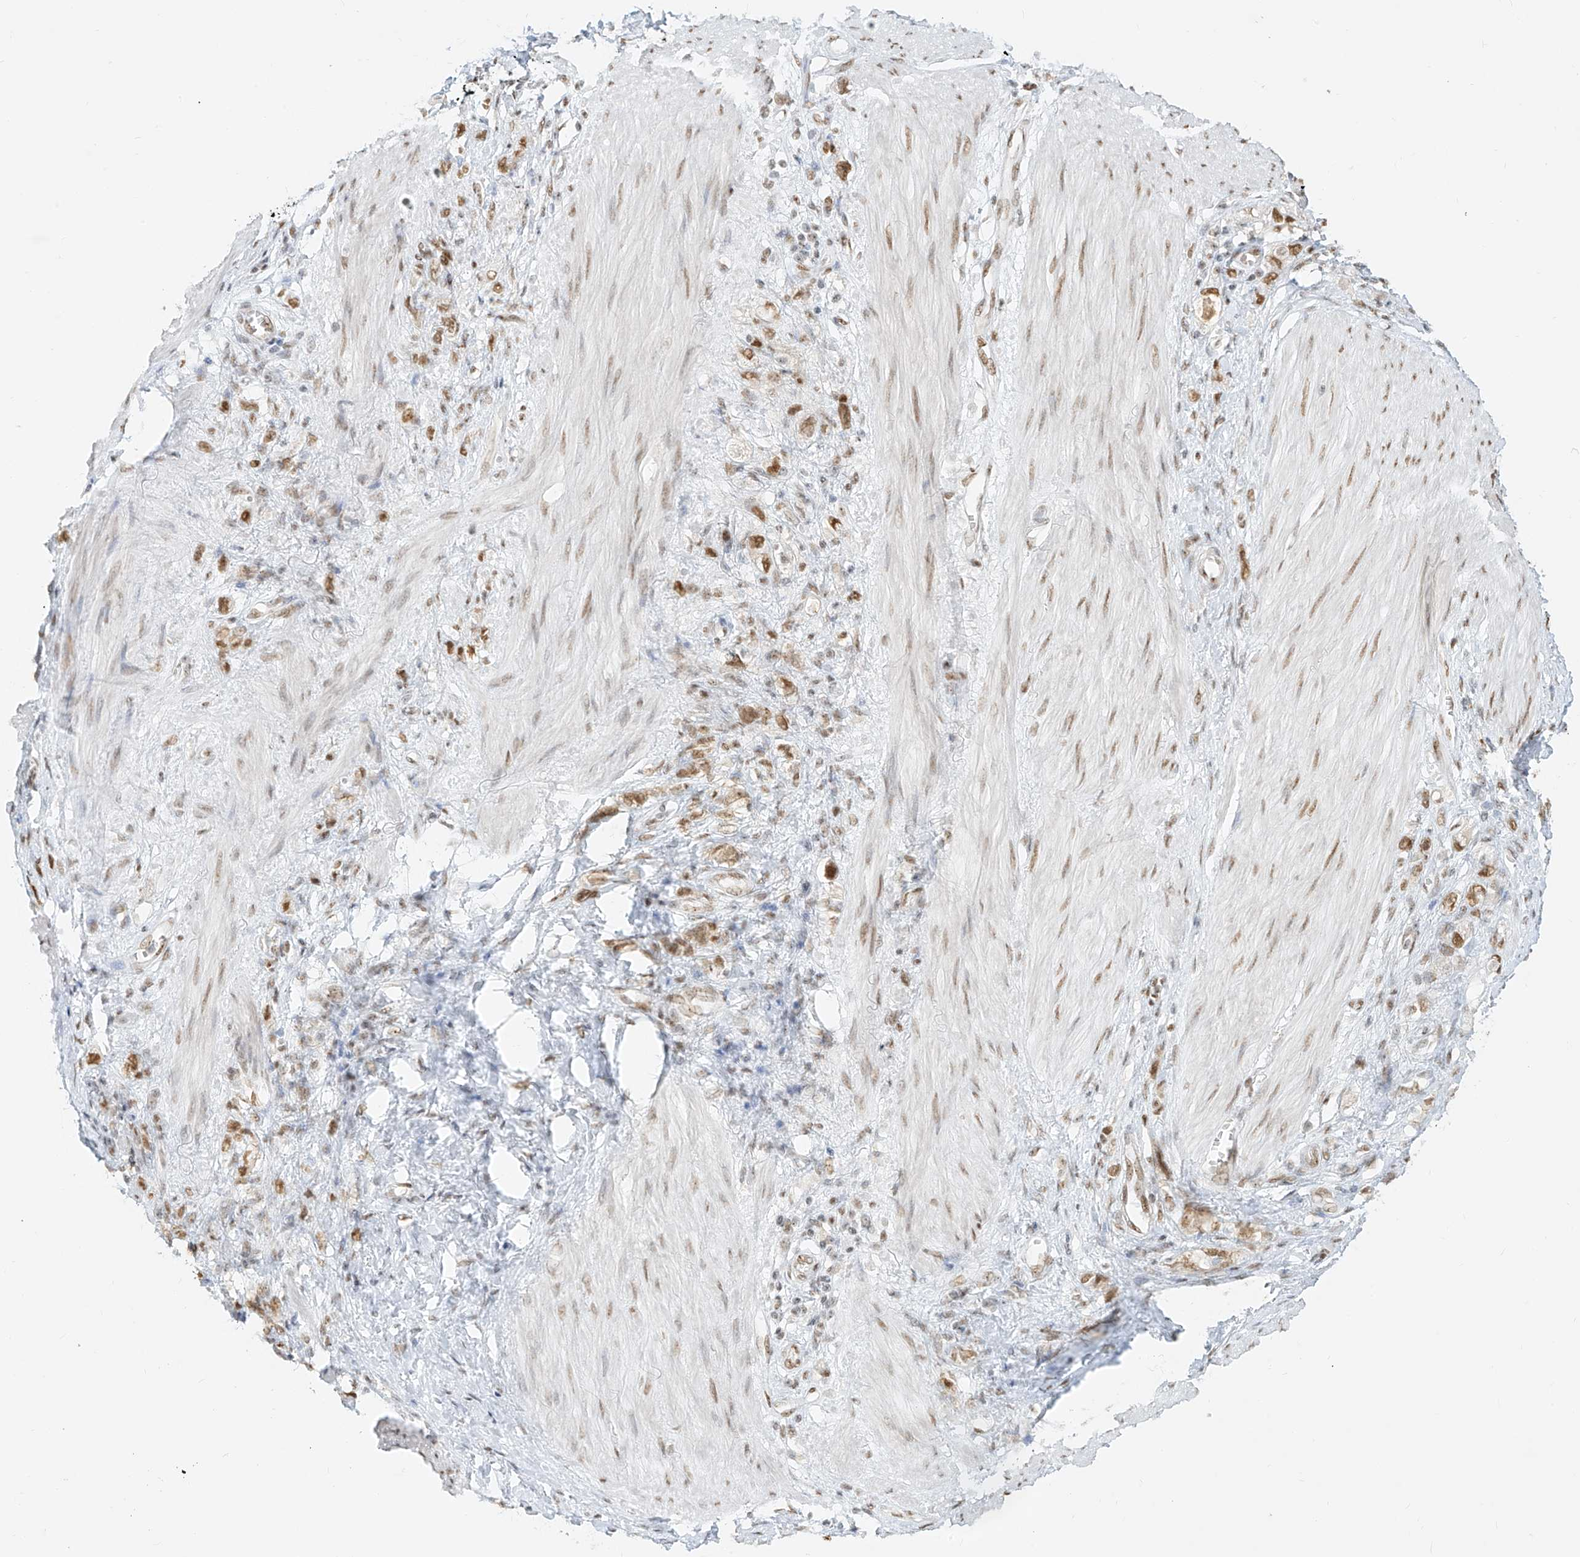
{"staining": {"intensity": "moderate", "quantity": ">75%", "location": "nuclear"}, "tissue": "stomach cancer", "cell_type": "Tumor cells", "image_type": "cancer", "snomed": [{"axis": "morphology", "description": "Adenocarcinoma, NOS"}, {"axis": "topography", "description": "Stomach"}], "caption": "This is a histology image of immunohistochemistry staining of stomach adenocarcinoma, which shows moderate positivity in the nuclear of tumor cells.", "gene": "NHSL1", "patient": {"sex": "female", "age": 76}}